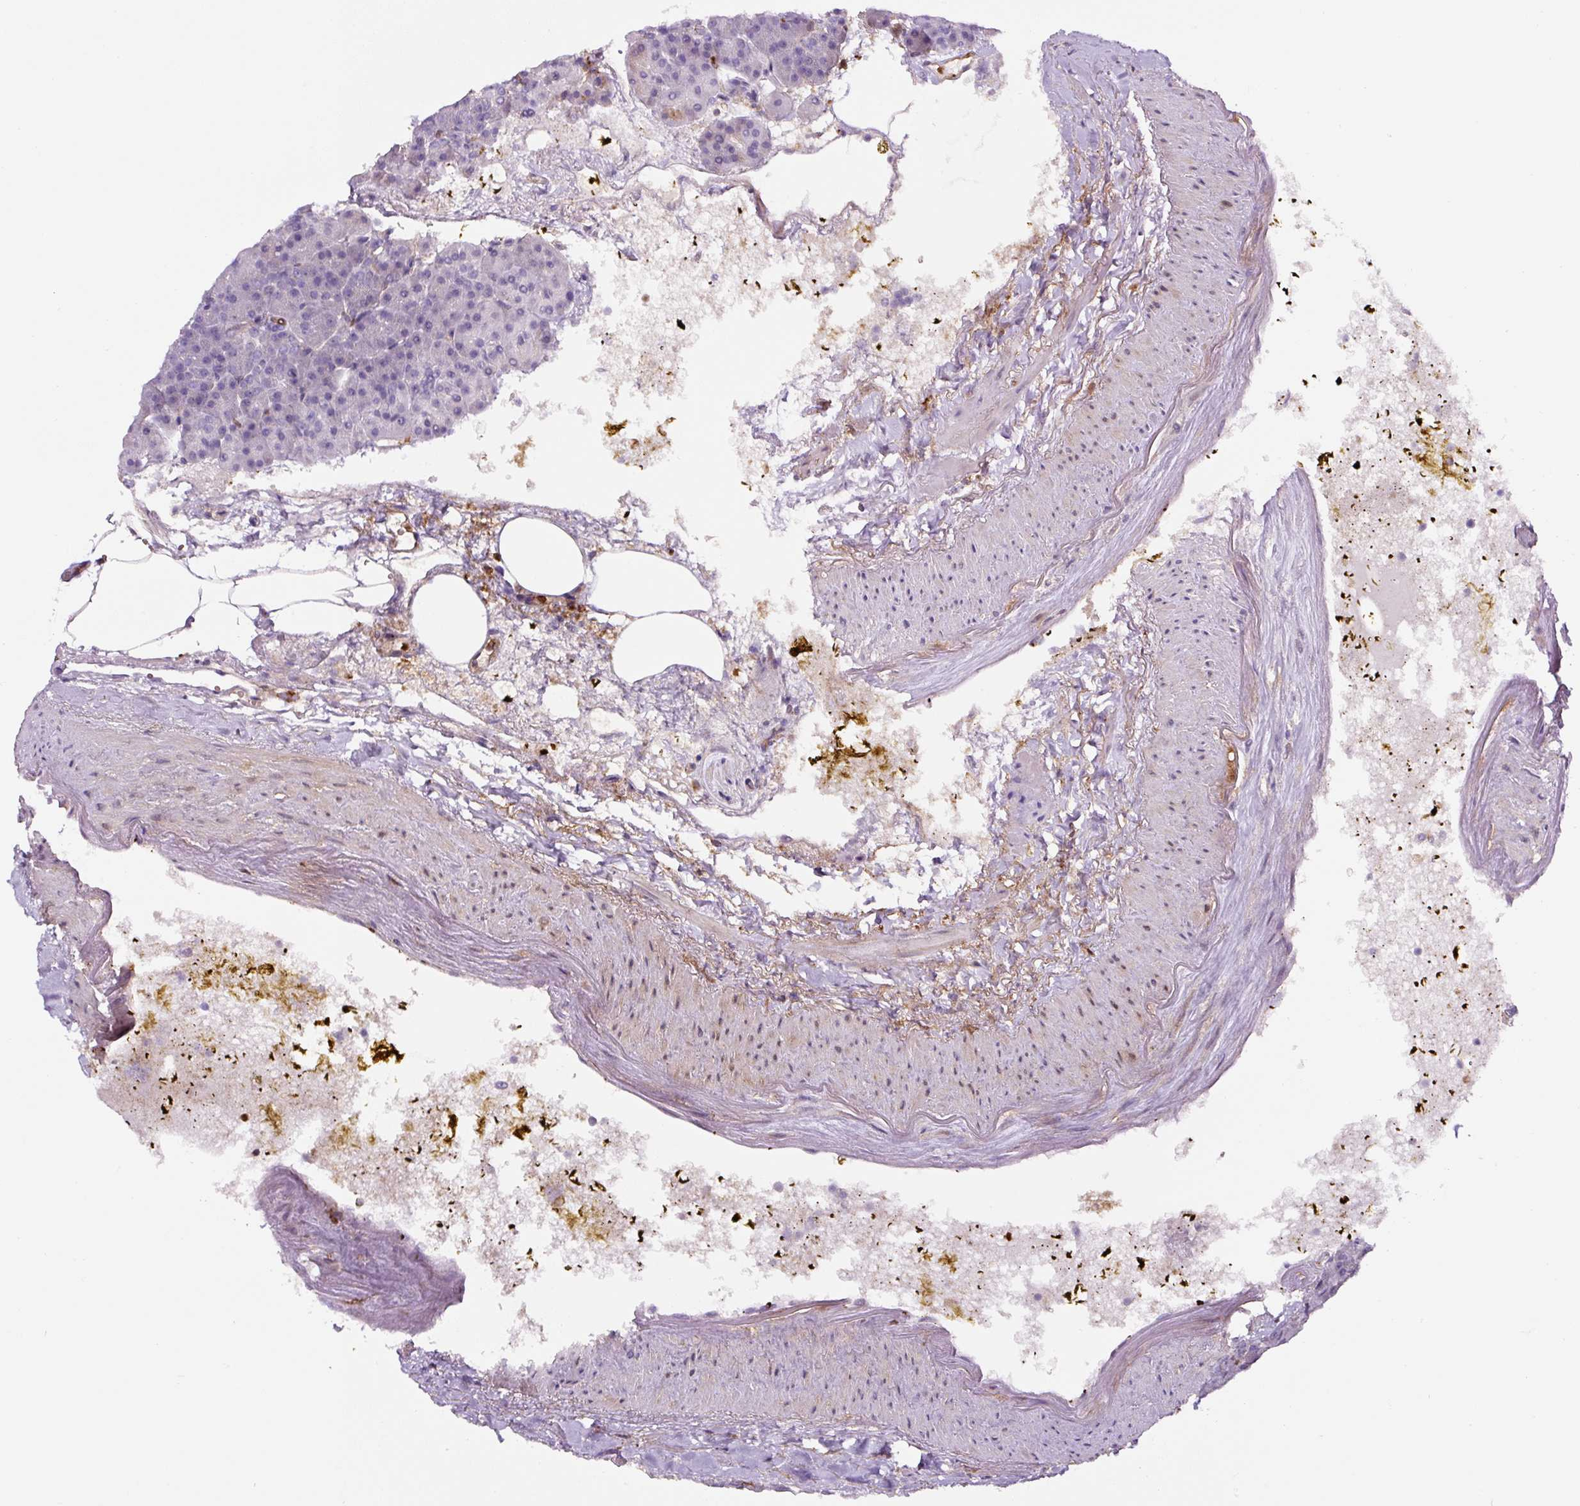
{"staining": {"intensity": "negative", "quantity": "none", "location": "none"}, "tissue": "pancreas", "cell_type": "Exocrine glandular cells", "image_type": "normal", "snomed": [{"axis": "morphology", "description": "Normal tissue, NOS"}, {"axis": "topography", "description": "Pancreas"}], "caption": "IHC micrograph of benign pancreas: pancreas stained with DAB (3,3'-diaminobenzidine) displays no significant protein positivity in exocrine glandular cells. The staining is performed using DAB brown chromogen with nuclei counter-stained in using hematoxylin.", "gene": "ANXA1", "patient": {"sex": "female", "age": 74}}